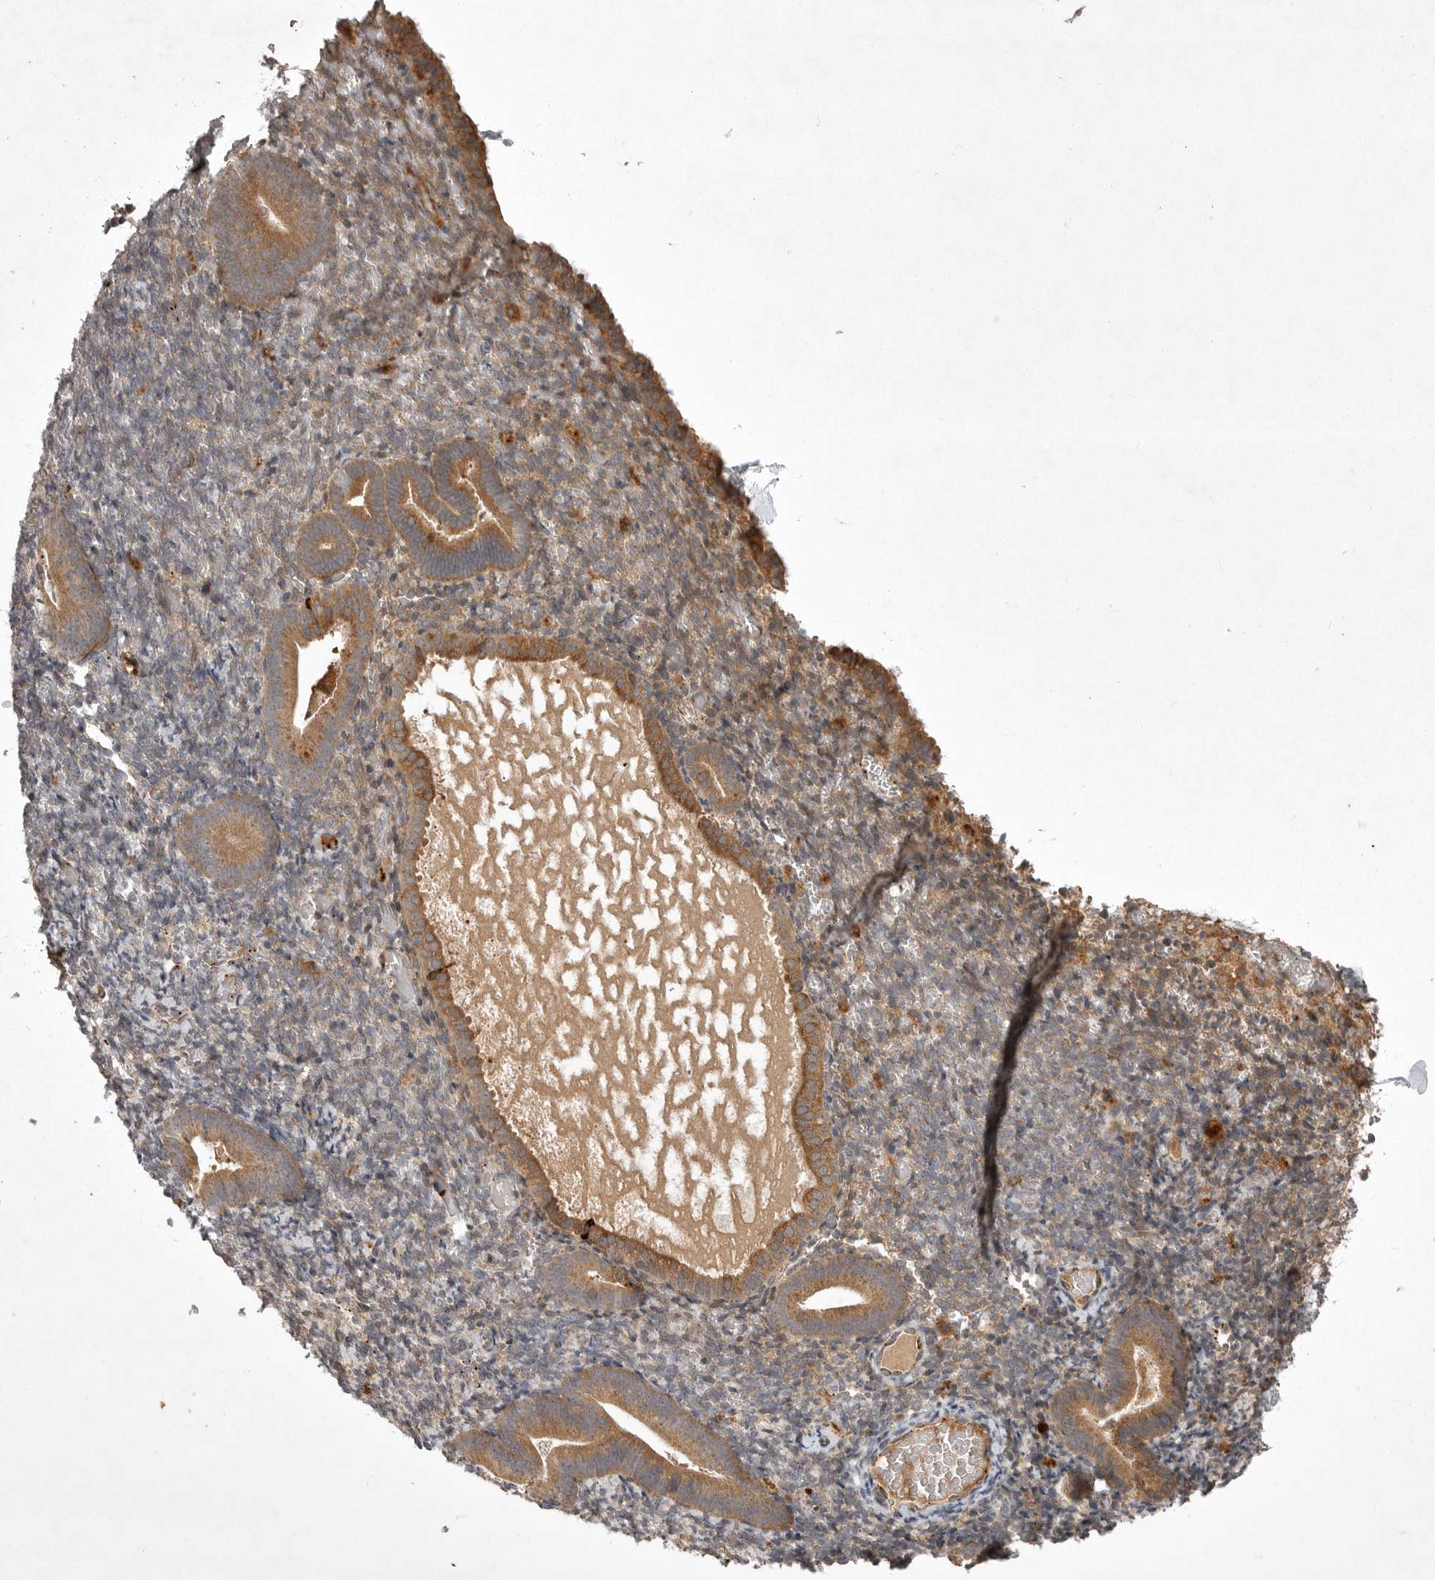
{"staining": {"intensity": "weak", "quantity": "25%-75%", "location": "cytoplasmic/membranous"}, "tissue": "endometrium", "cell_type": "Cells in endometrial stroma", "image_type": "normal", "snomed": [{"axis": "morphology", "description": "Normal tissue, NOS"}, {"axis": "topography", "description": "Endometrium"}], "caption": "Normal endometrium demonstrates weak cytoplasmic/membranous staining in approximately 25%-75% of cells in endometrial stroma, visualized by immunohistochemistry.", "gene": "GPR31", "patient": {"sex": "female", "age": 51}}